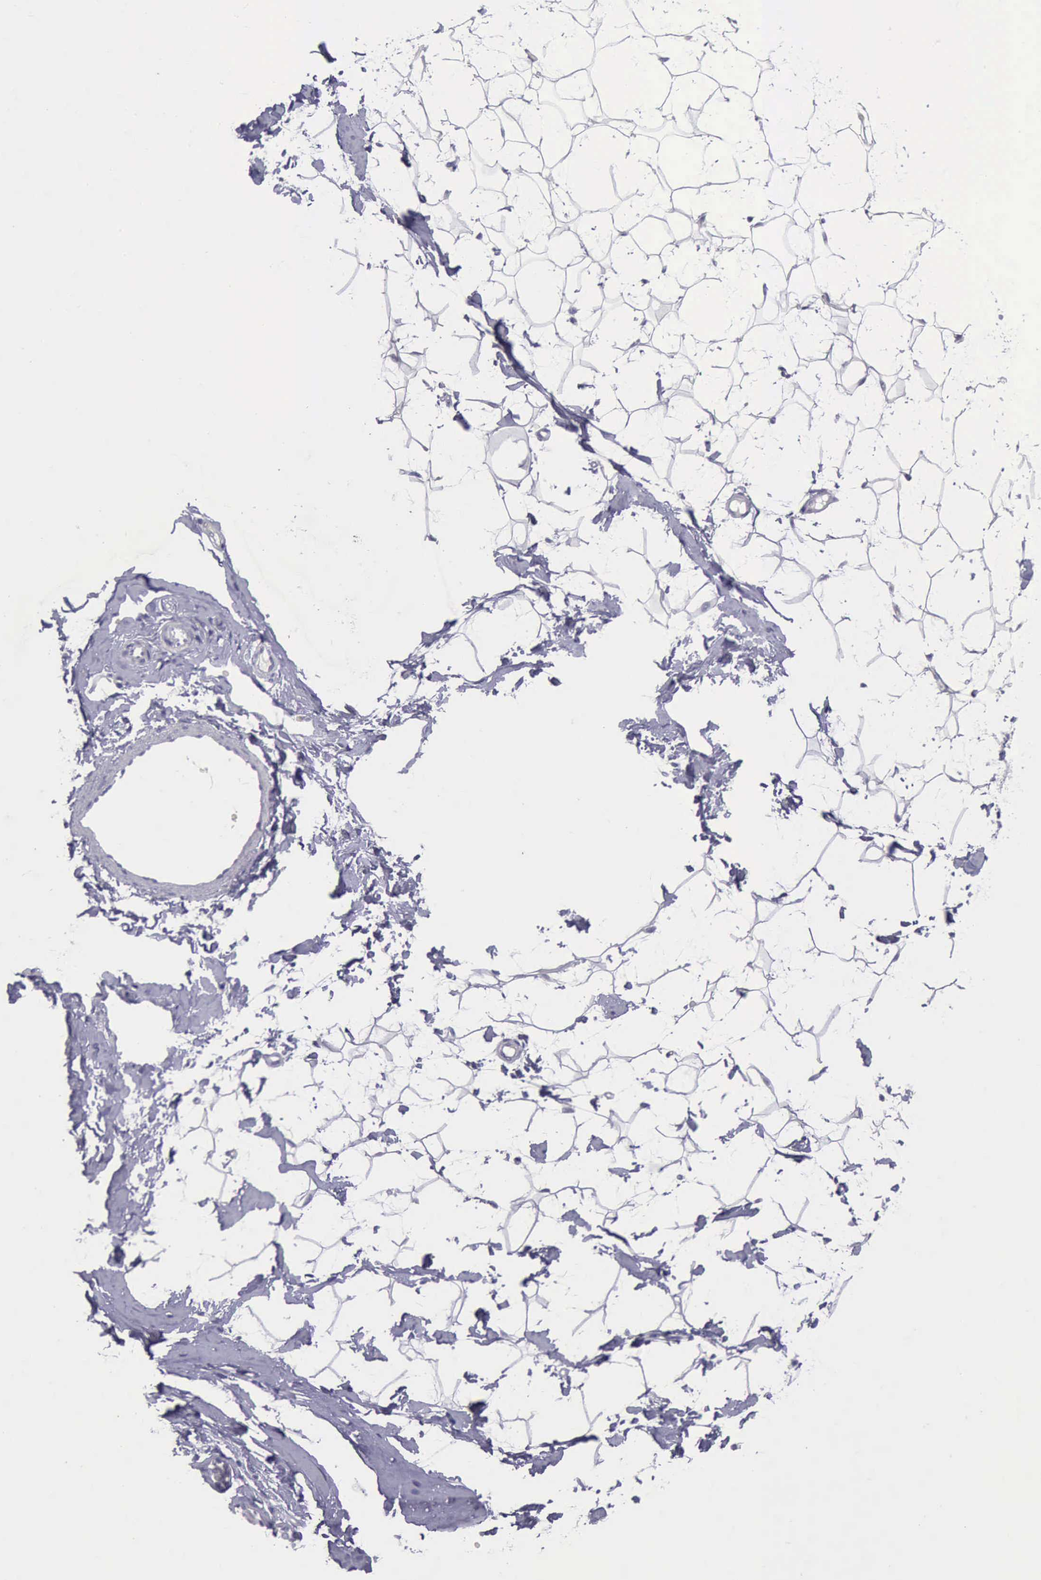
{"staining": {"intensity": "negative", "quantity": "none", "location": "none"}, "tissue": "breast", "cell_type": "Adipocytes", "image_type": "normal", "snomed": [{"axis": "morphology", "description": "Normal tissue, NOS"}, {"axis": "topography", "description": "Breast"}], "caption": "Immunohistochemistry image of normal breast: breast stained with DAB (3,3'-diaminobenzidine) displays no significant protein staining in adipocytes. The staining is performed using DAB brown chromogen with nuclei counter-stained in using hematoxylin.", "gene": "ARNT2", "patient": {"sex": "female", "age": 23}}